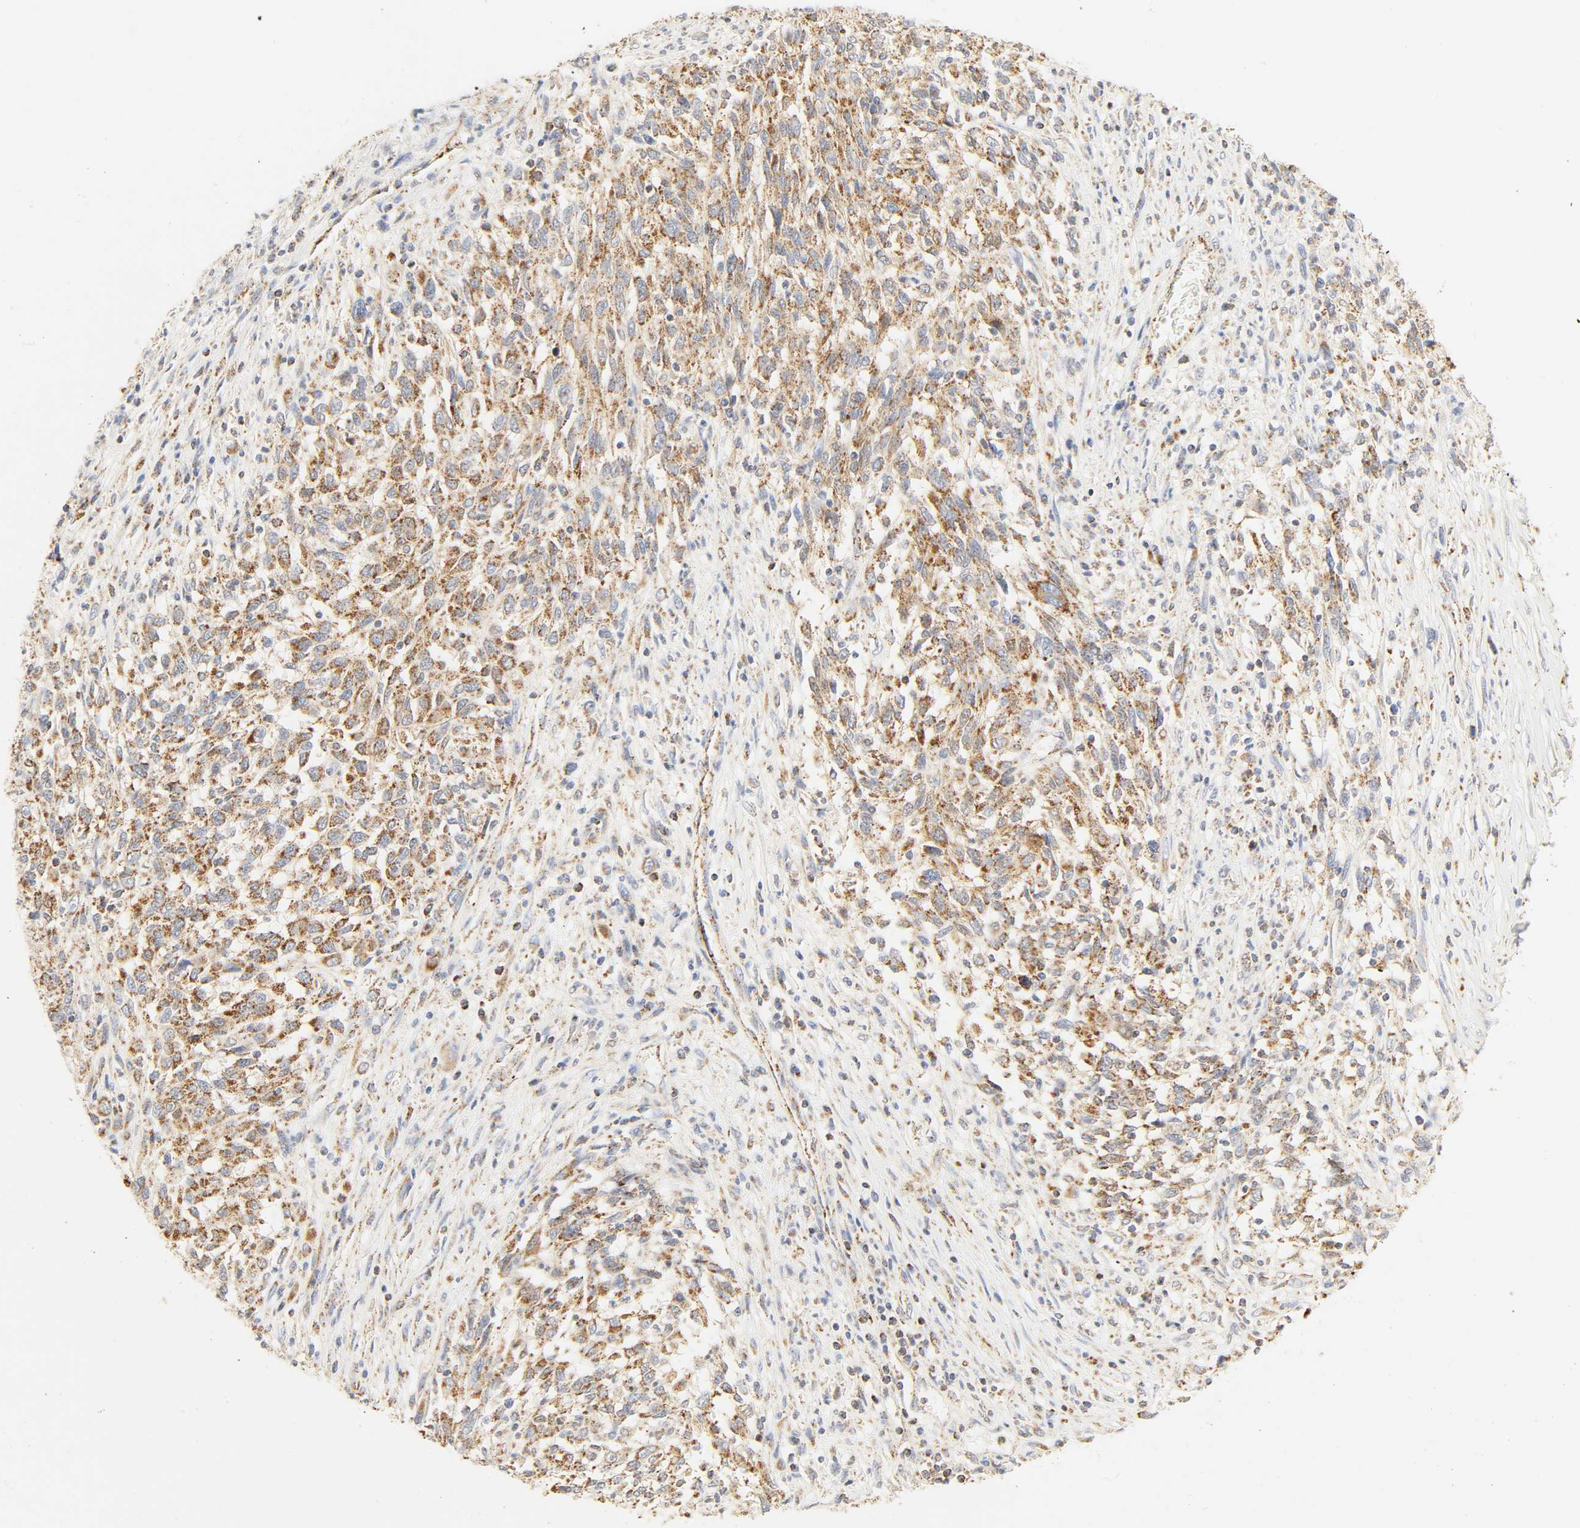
{"staining": {"intensity": "moderate", "quantity": ">75%", "location": "cytoplasmic/membranous"}, "tissue": "melanoma", "cell_type": "Tumor cells", "image_type": "cancer", "snomed": [{"axis": "morphology", "description": "Malignant melanoma, Metastatic site"}, {"axis": "topography", "description": "Lymph node"}], "caption": "About >75% of tumor cells in melanoma show moderate cytoplasmic/membranous protein staining as visualized by brown immunohistochemical staining.", "gene": "ACAT1", "patient": {"sex": "male", "age": 61}}